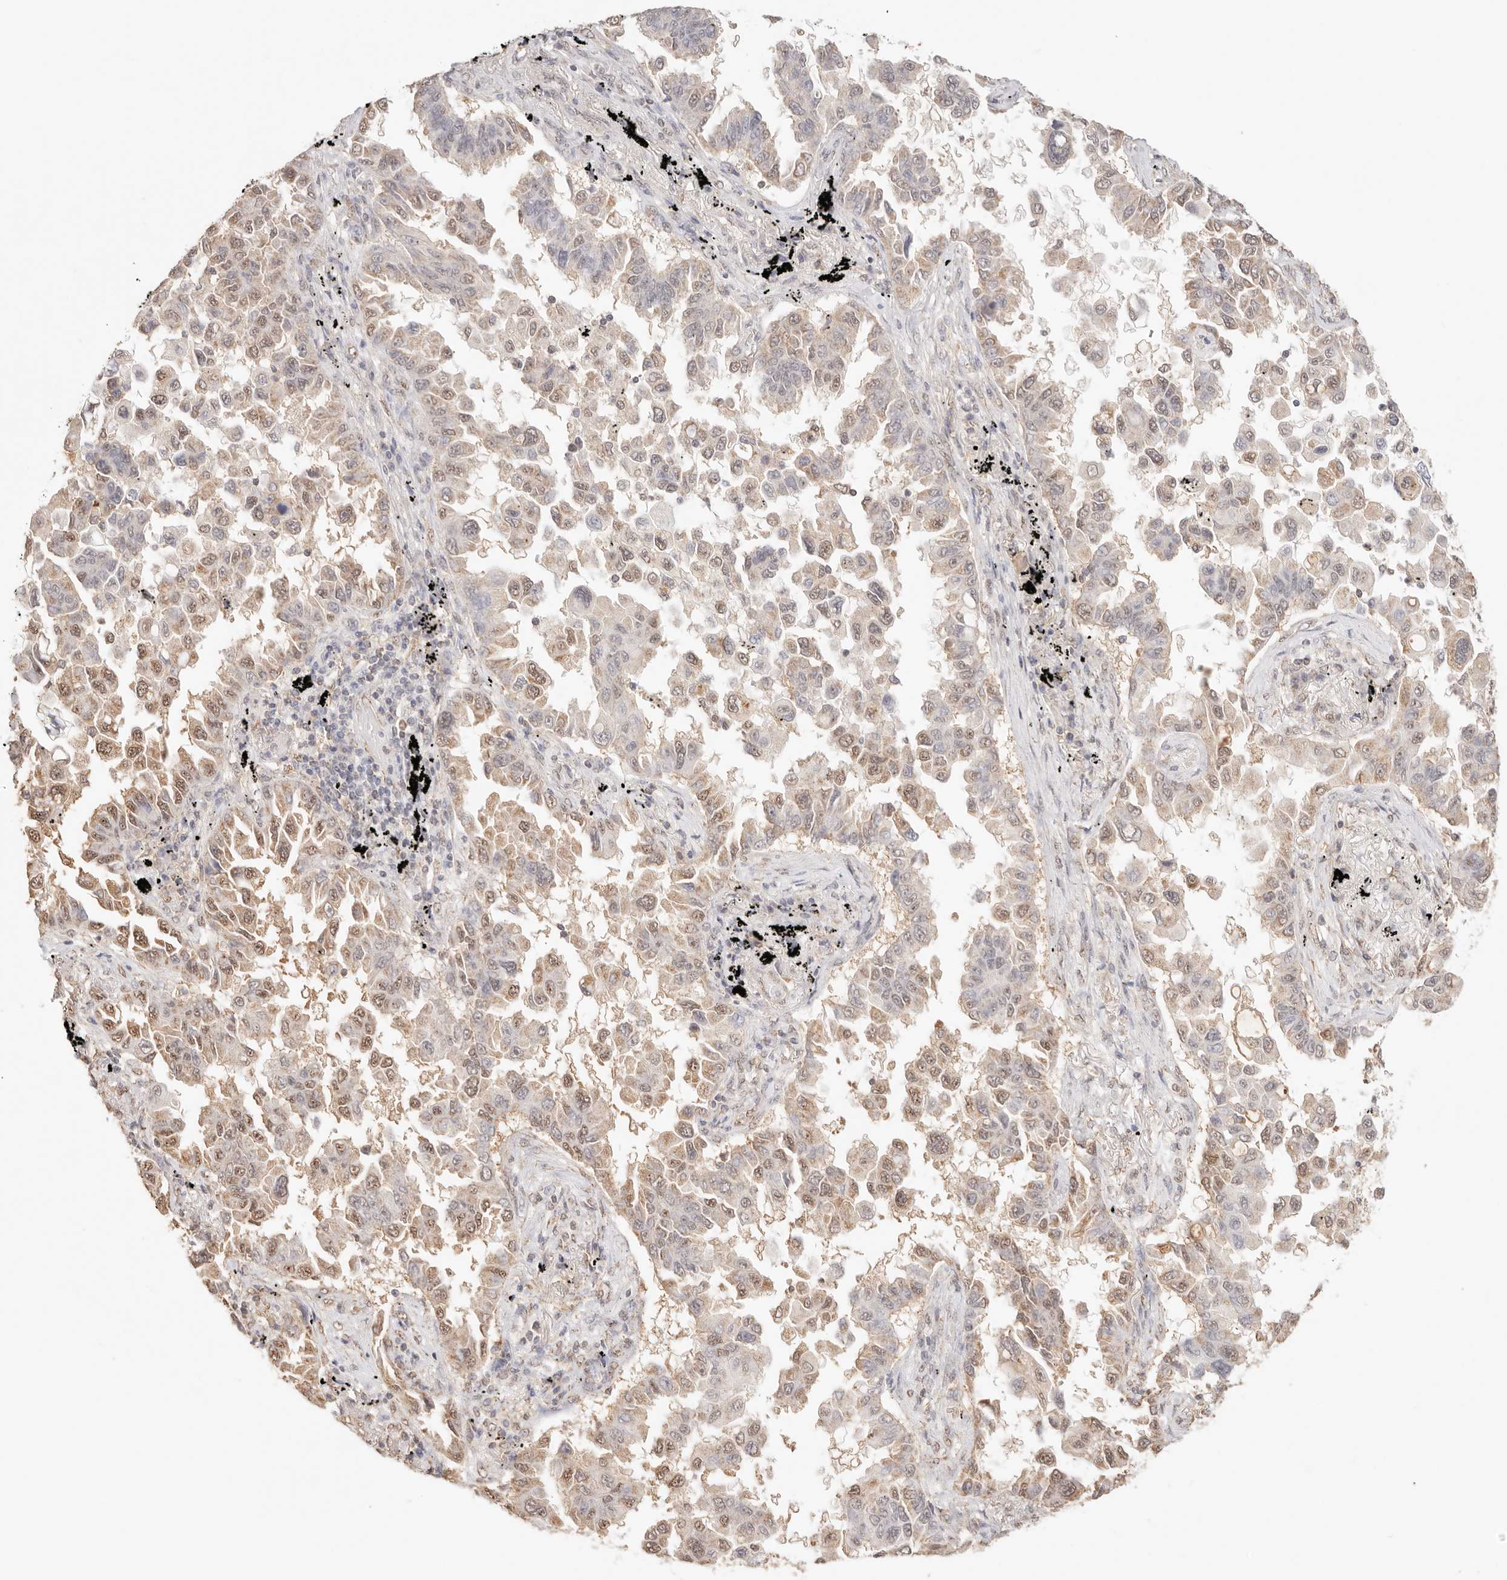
{"staining": {"intensity": "weak", "quantity": ">75%", "location": "cytoplasmic/membranous,nuclear"}, "tissue": "lung cancer", "cell_type": "Tumor cells", "image_type": "cancer", "snomed": [{"axis": "morphology", "description": "Adenocarcinoma, NOS"}, {"axis": "topography", "description": "Lung"}], "caption": "Human lung adenocarcinoma stained for a protein (brown) reveals weak cytoplasmic/membranous and nuclear positive staining in about >75% of tumor cells.", "gene": "IL1R2", "patient": {"sex": "female", "age": 67}}